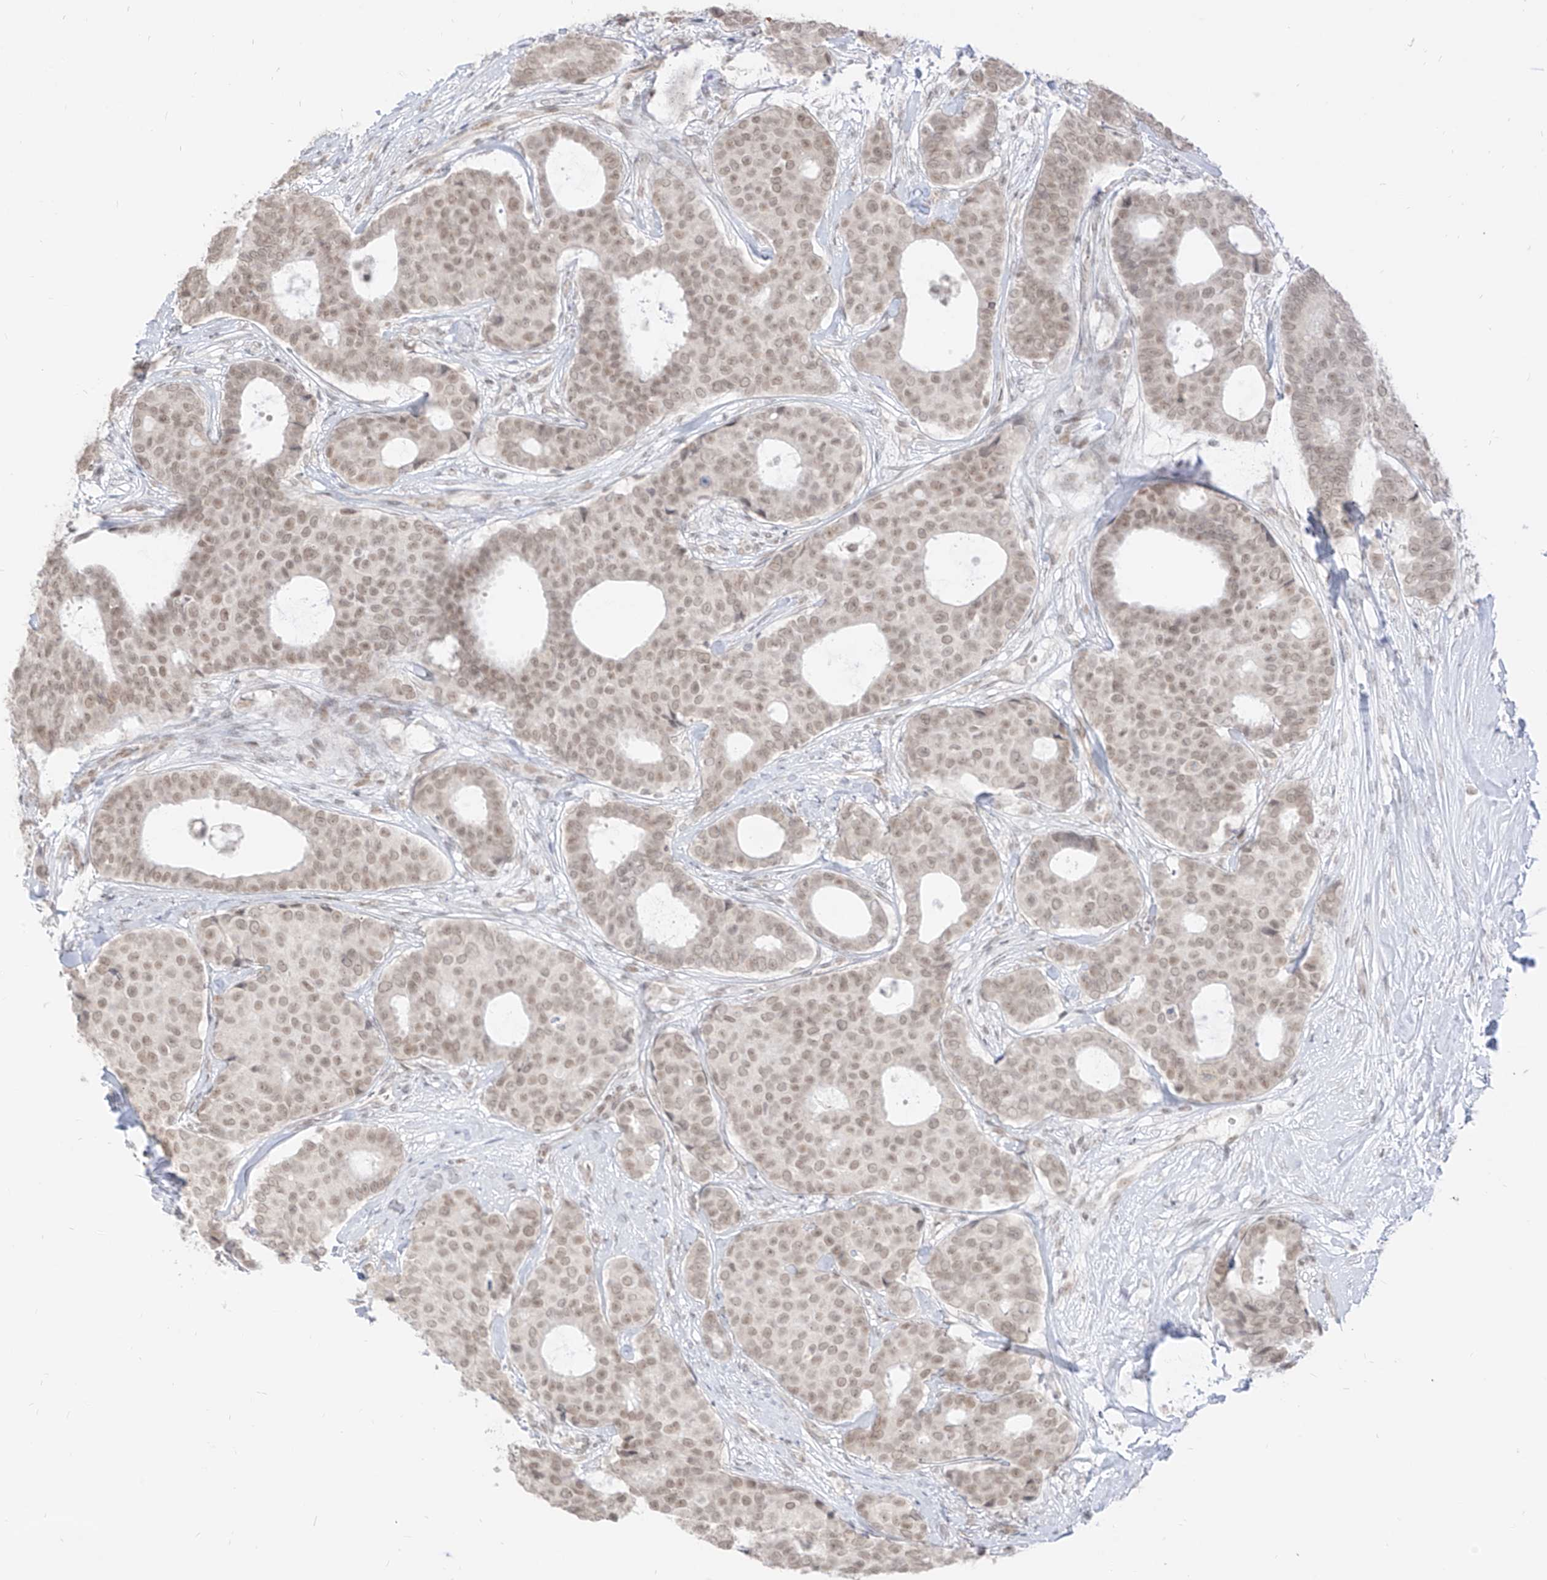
{"staining": {"intensity": "weak", "quantity": ">75%", "location": "nuclear"}, "tissue": "breast cancer", "cell_type": "Tumor cells", "image_type": "cancer", "snomed": [{"axis": "morphology", "description": "Duct carcinoma"}, {"axis": "topography", "description": "Breast"}], "caption": "Protein expression analysis of human breast cancer reveals weak nuclear staining in approximately >75% of tumor cells.", "gene": "SUPT5H", "patient": {"sex": "female", "age": 75}}